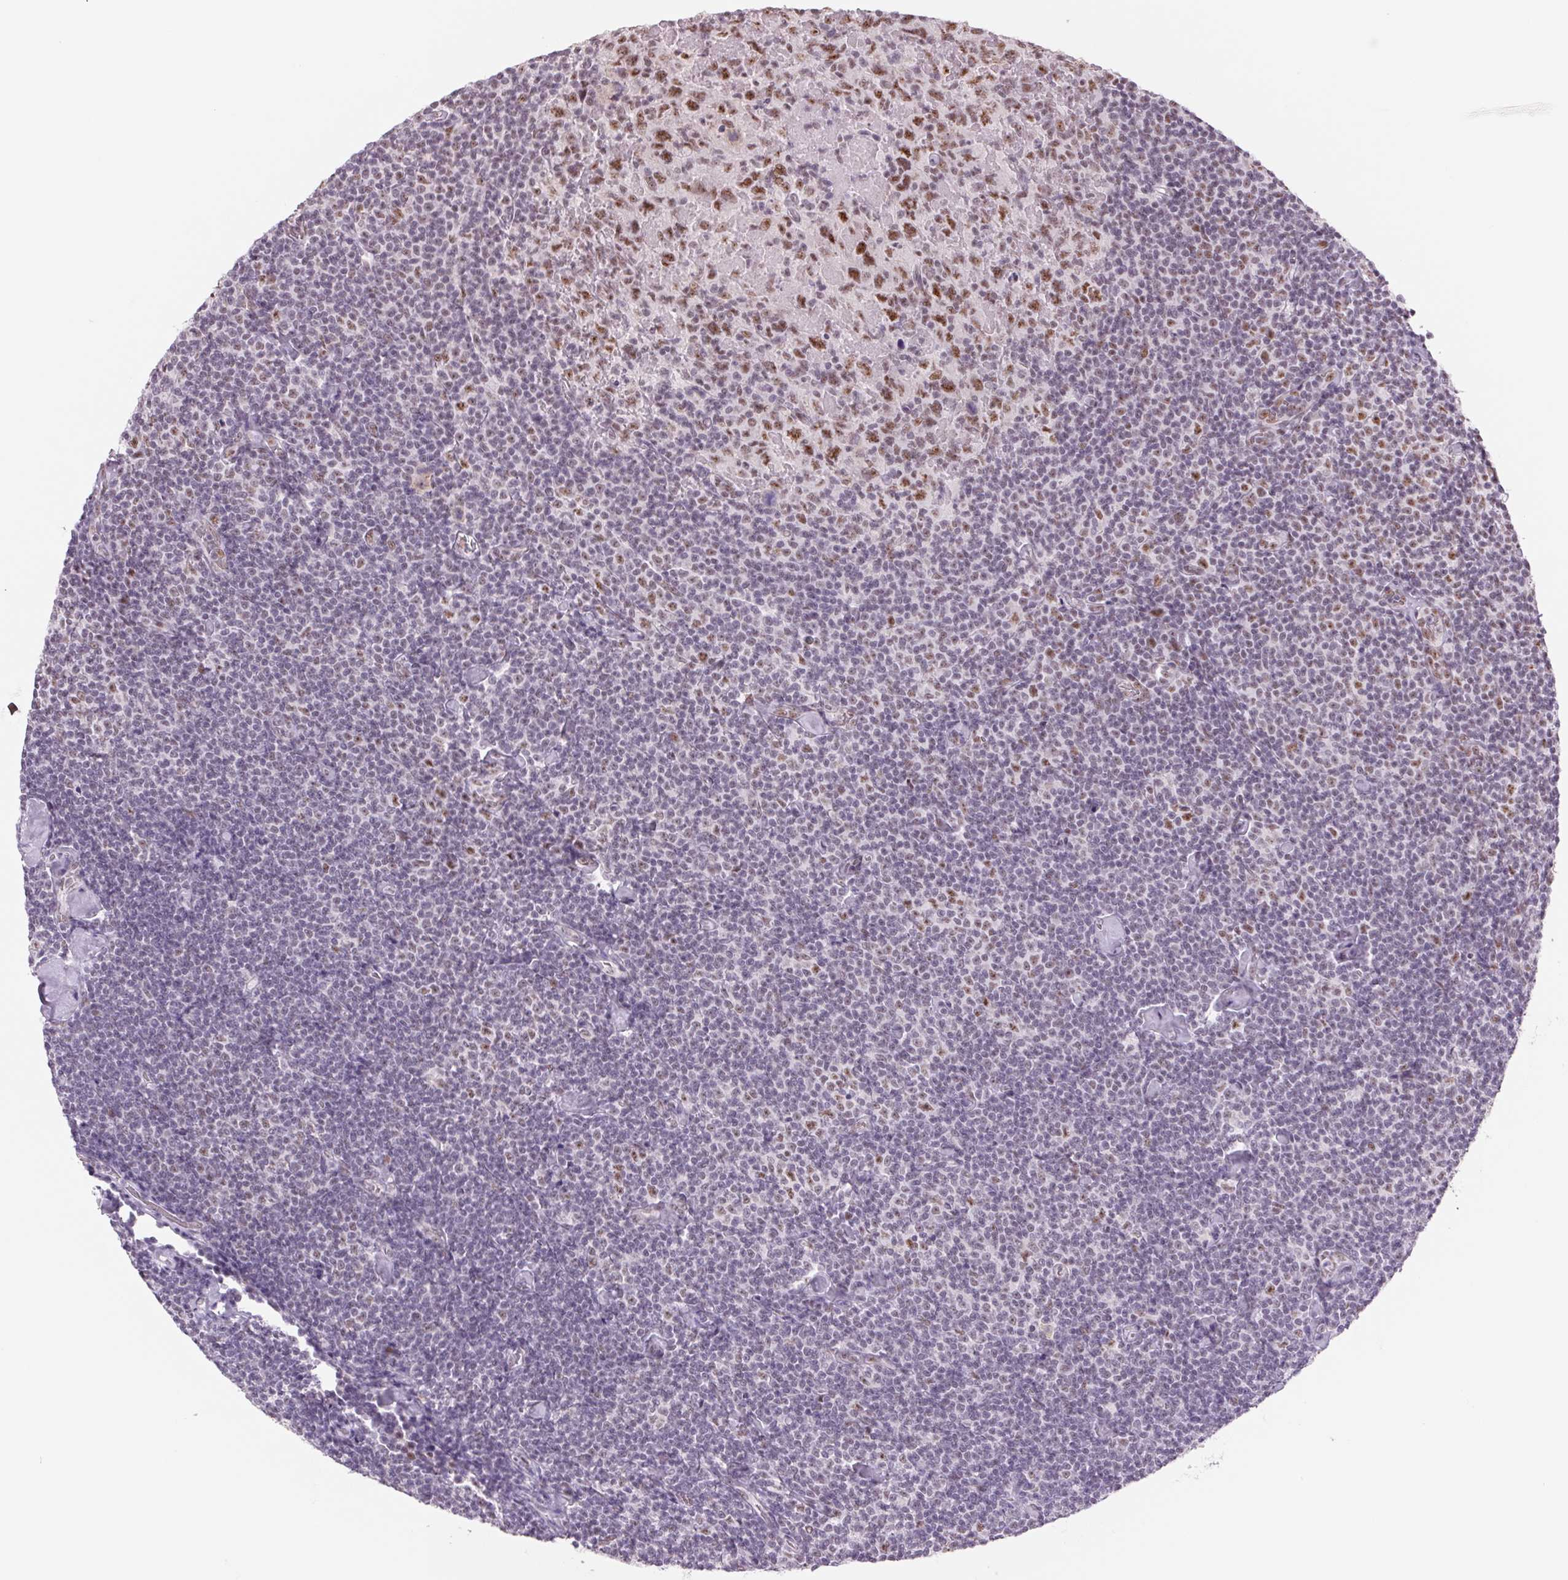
{"staining": {"intensity": "moderate", "quantity": "<25%", "location": "nuclear"}, "tissue": "lymphoma", "cell_type": "Tumor cells", "image_type": "cancer", "snomed": [{"axis": "morphology", "description": "Malignant lymphoma, non-Hodgkin's type, Low grade"}, {"axis": "topography", "description": "Lymph node"}], "caption": "This is an image of IHC staining of lymphoma, which shows moderate staining in the nuclear of tumor cells.", "gene": "ZC3H14", "patient": {"sex": "male", "age": 81}}